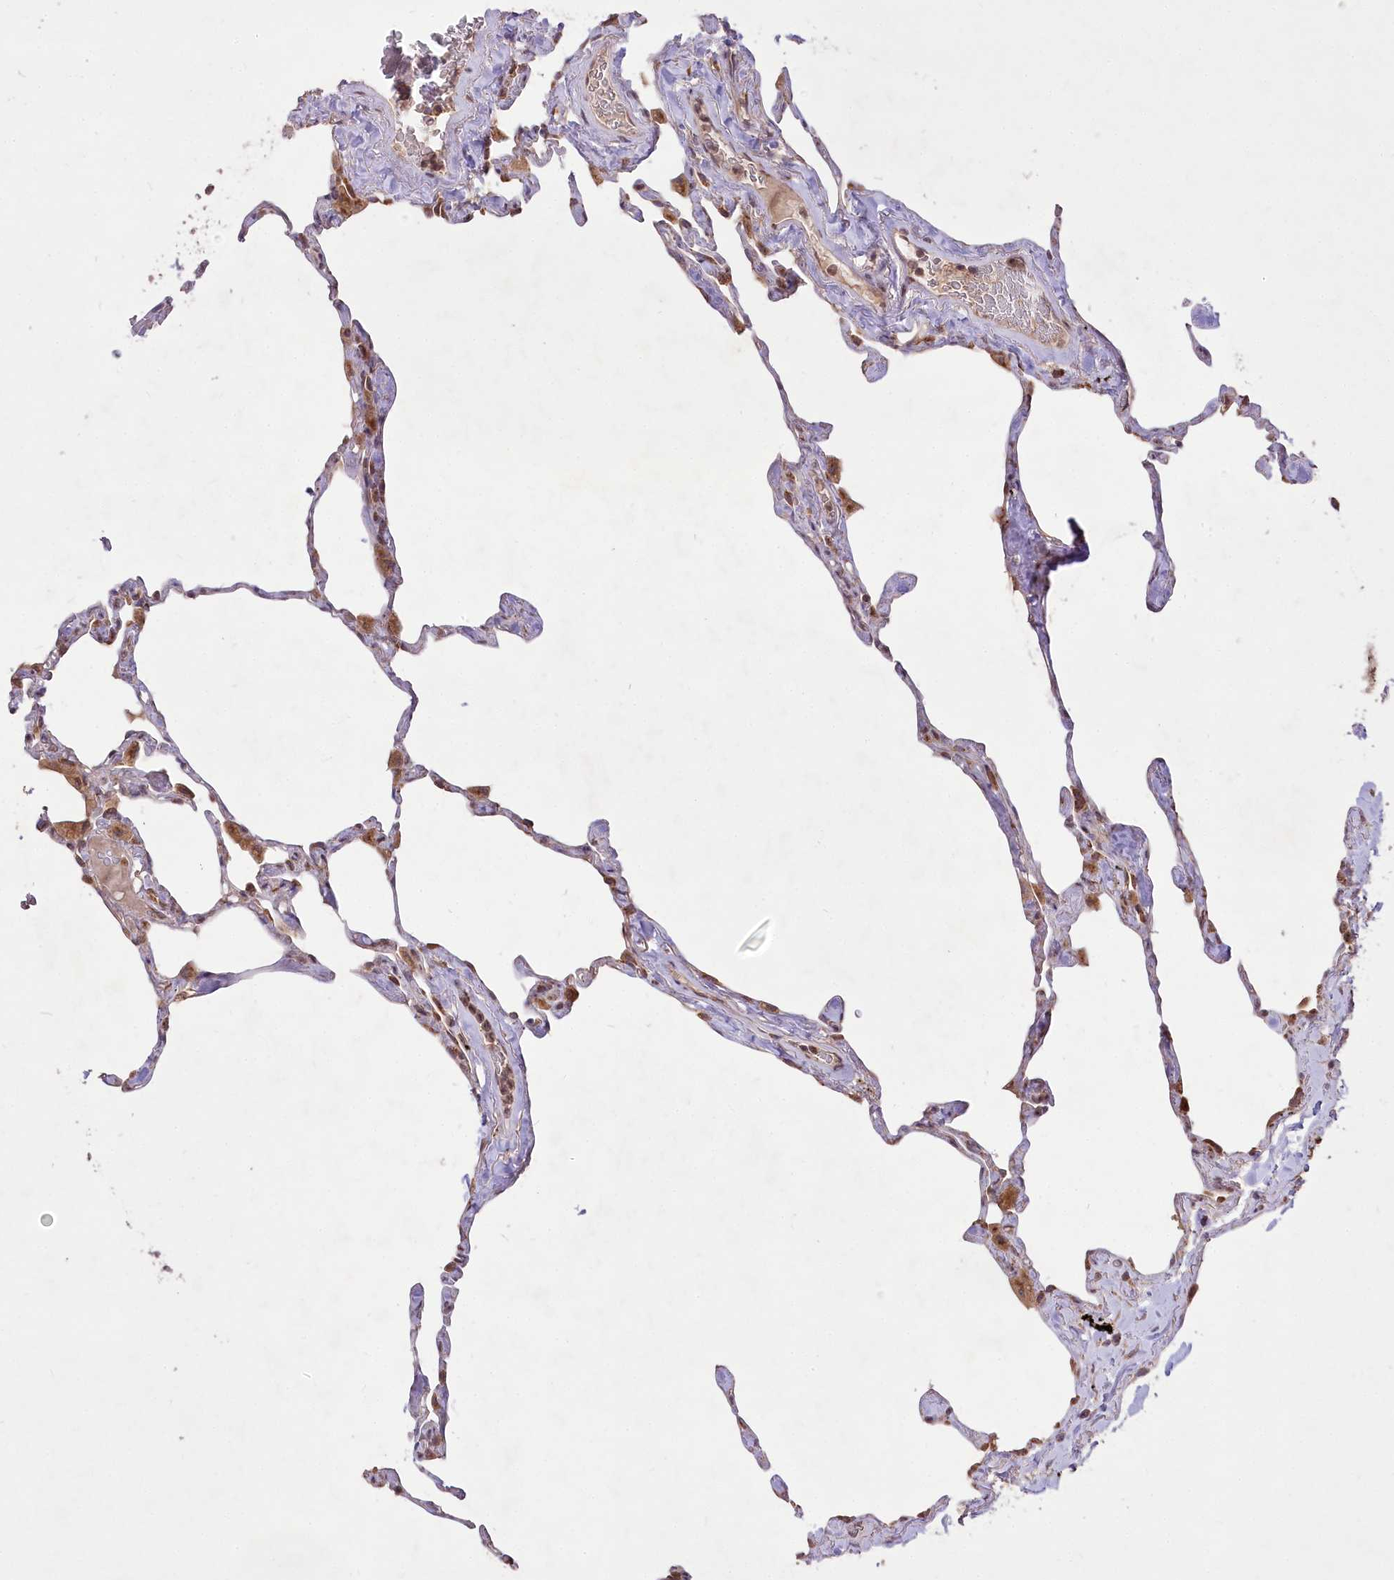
{"staining": {"intensity": "moderate", "quantity": "25%-75%", "location": "cytoplasmic/membranous"}, "tissue": "lung", "cell_type": "Alveolar cells", "image_type": "normal", "snomed": [{"axis": "morphology", "description": "Normal tissue, NOS"}, {"axis": "topography", "description": "Lung"}], "caption": "DAB immunohistochemical staining of unremarkable lung exhibits moderate cytoplasmic/membranous protein positivity in about 25%-75% of alveolar cells. (DAB = brown stain, brightfield microscopy at high magnification).", "gene": "STT3B", "patient": {"sex": "male", "age": 65}}